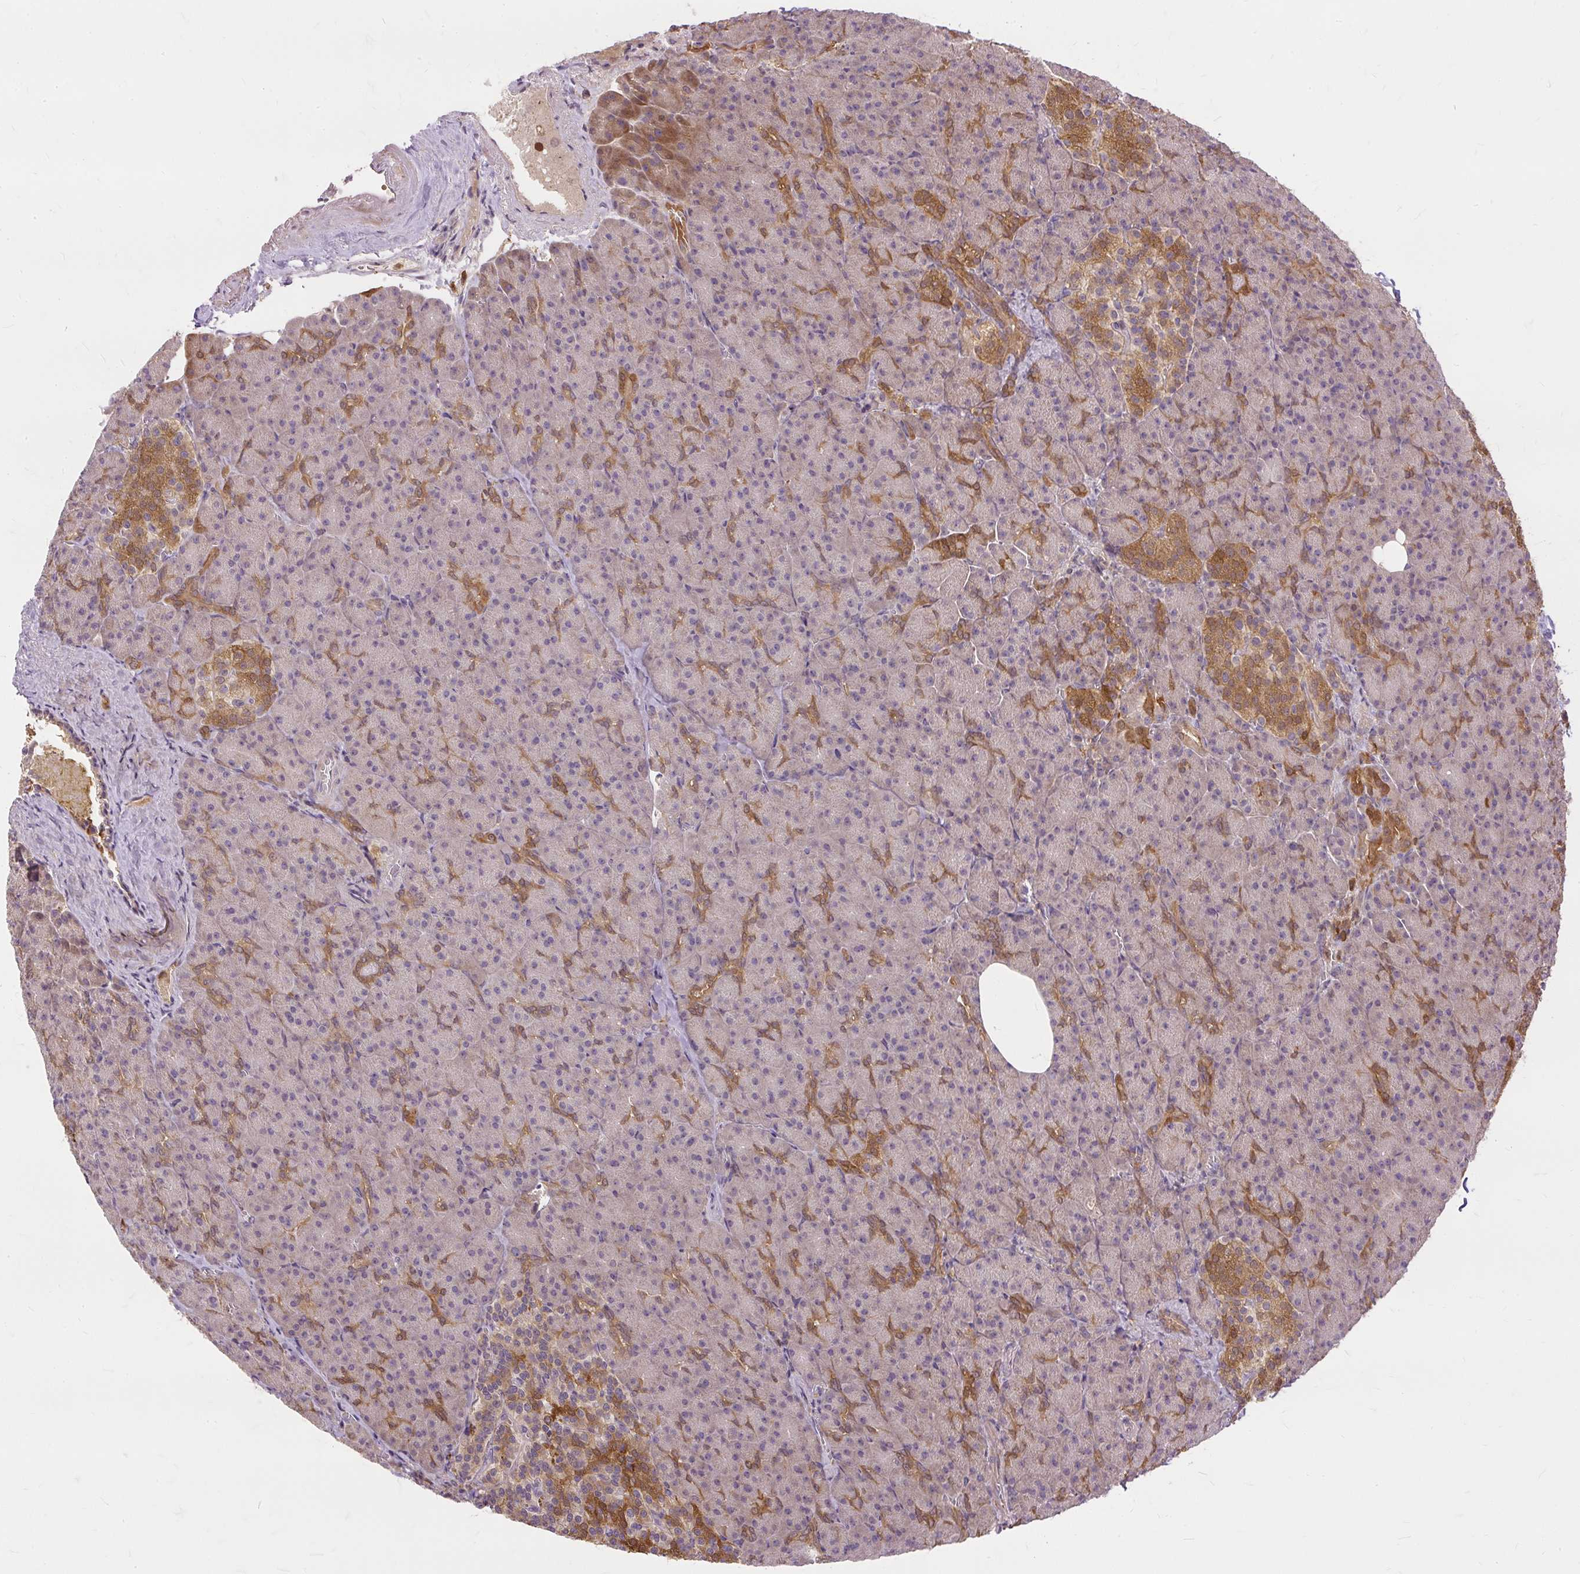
{"staining": {"intensity": "moderate", "quantity": "<25%", "location": "cytoplasmic/membranous"}, "tissue": "pancreas", "cell_type": "Exocrine glandular cells", "image_type": "normal", "snomed": [{"axis": "morphology", "description": "Normal tissue, NOS"}, {"axis": "topography", "description": "Pancreas"}], "caption": "Pancreas stained with DAB (3,3'-diaminobenzidine) IHC demonstrates low levels of moderate cytoplasmic/membranous positivity in approximately <25% of exocrine glandular cells.", "gene": "AP5S1", "patient": {"sex": "female", "age": 74}}